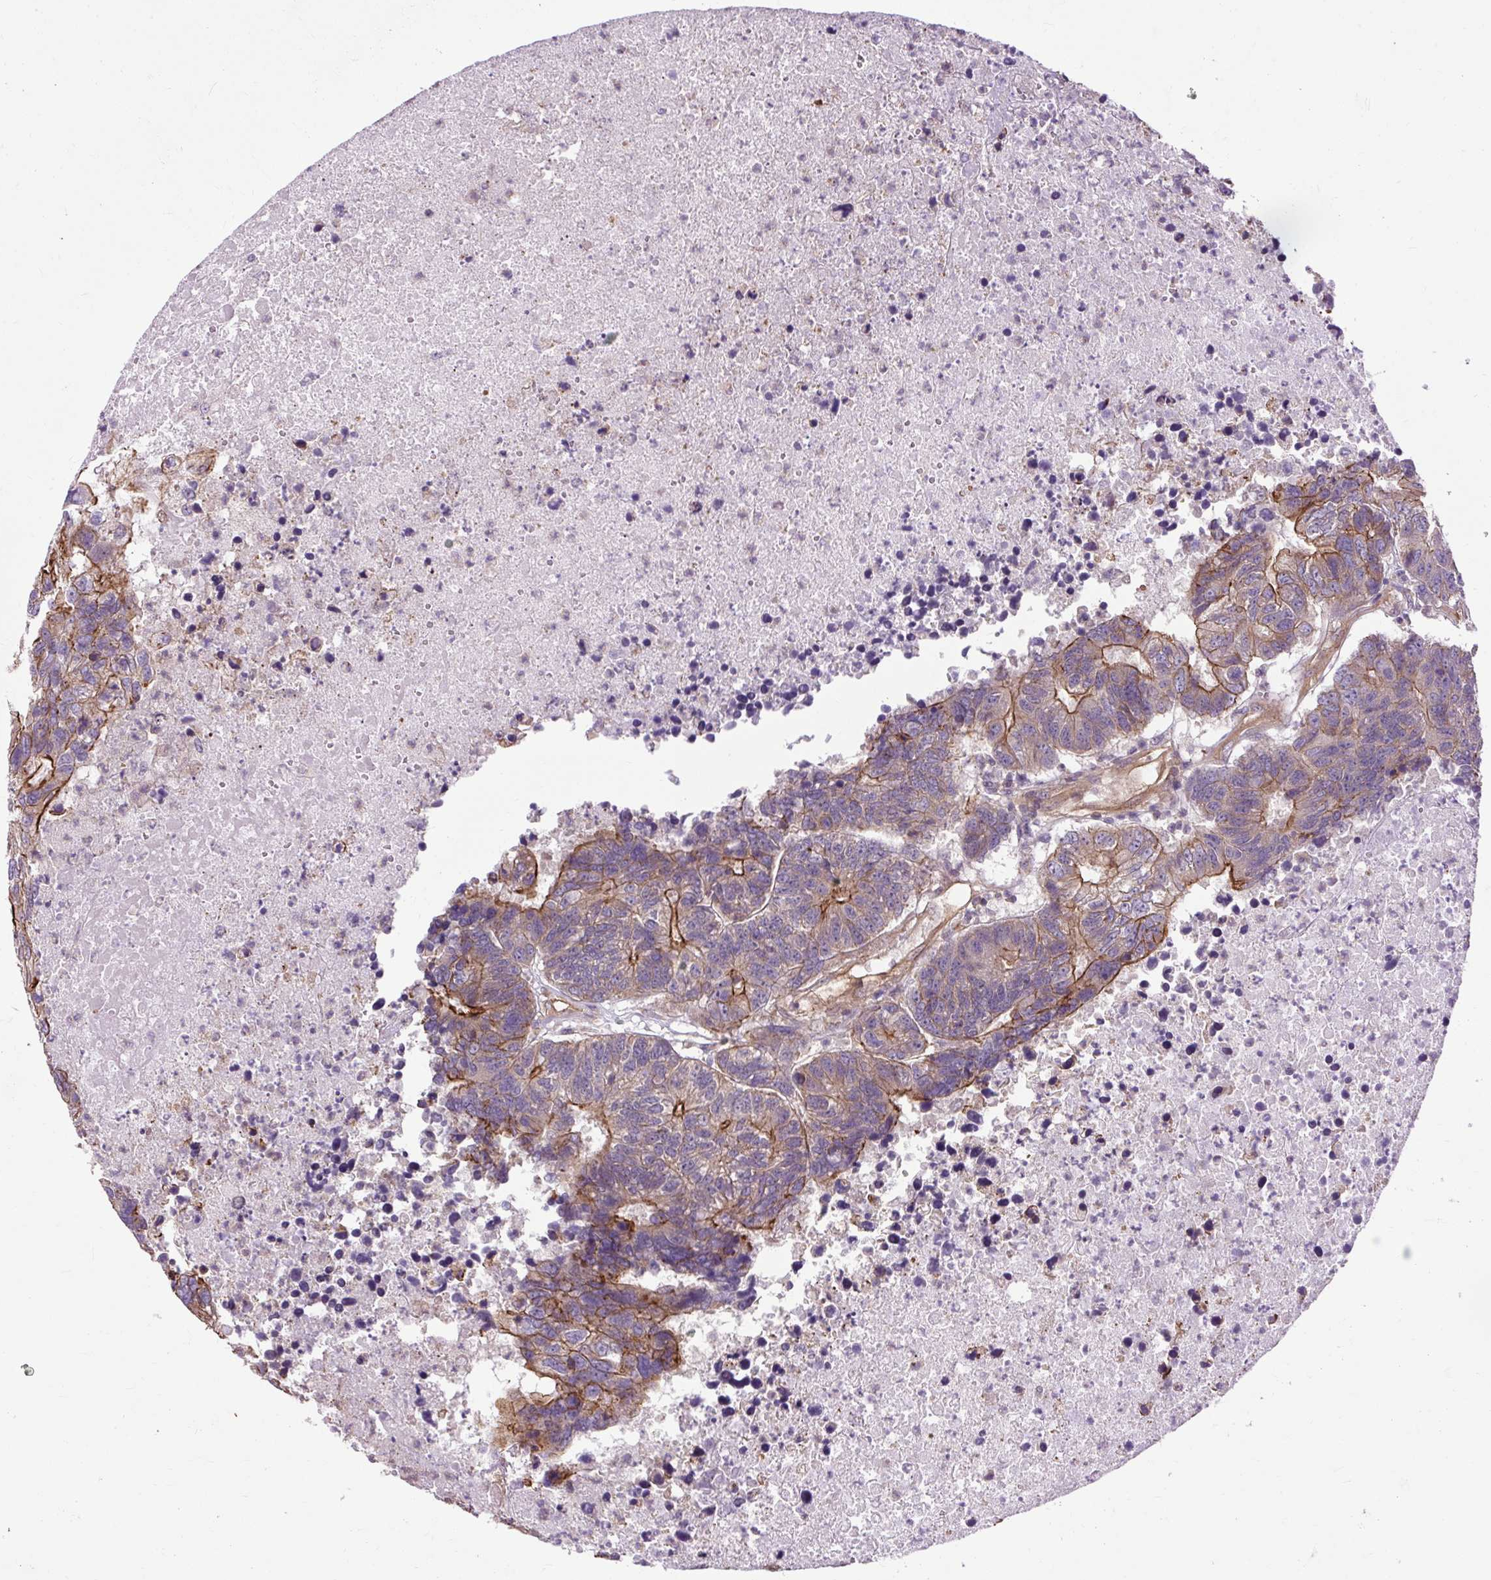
{"staining": {"intensity": "strong", "quantity": "25%-75%", "location": "cytoplasmic/membranous"}, "tissue": "colorectal cancer", "cell_type": "Tumor cells", "image_type": "cancer", "snomed": [{"axis": "morphology", "description": "Adenocarcinoma, NOS"}, {"axis": "topography", "description": "Colon"}], "caption": "About 25%-75% of tumor cells in colorectal cancer demonstrate strong cytoplasmic/membranous protein positivity as visualized by brown immunohistochemical staining.", "gene": "CCDC93", "patient": {"sex": "female", "age": 48}}